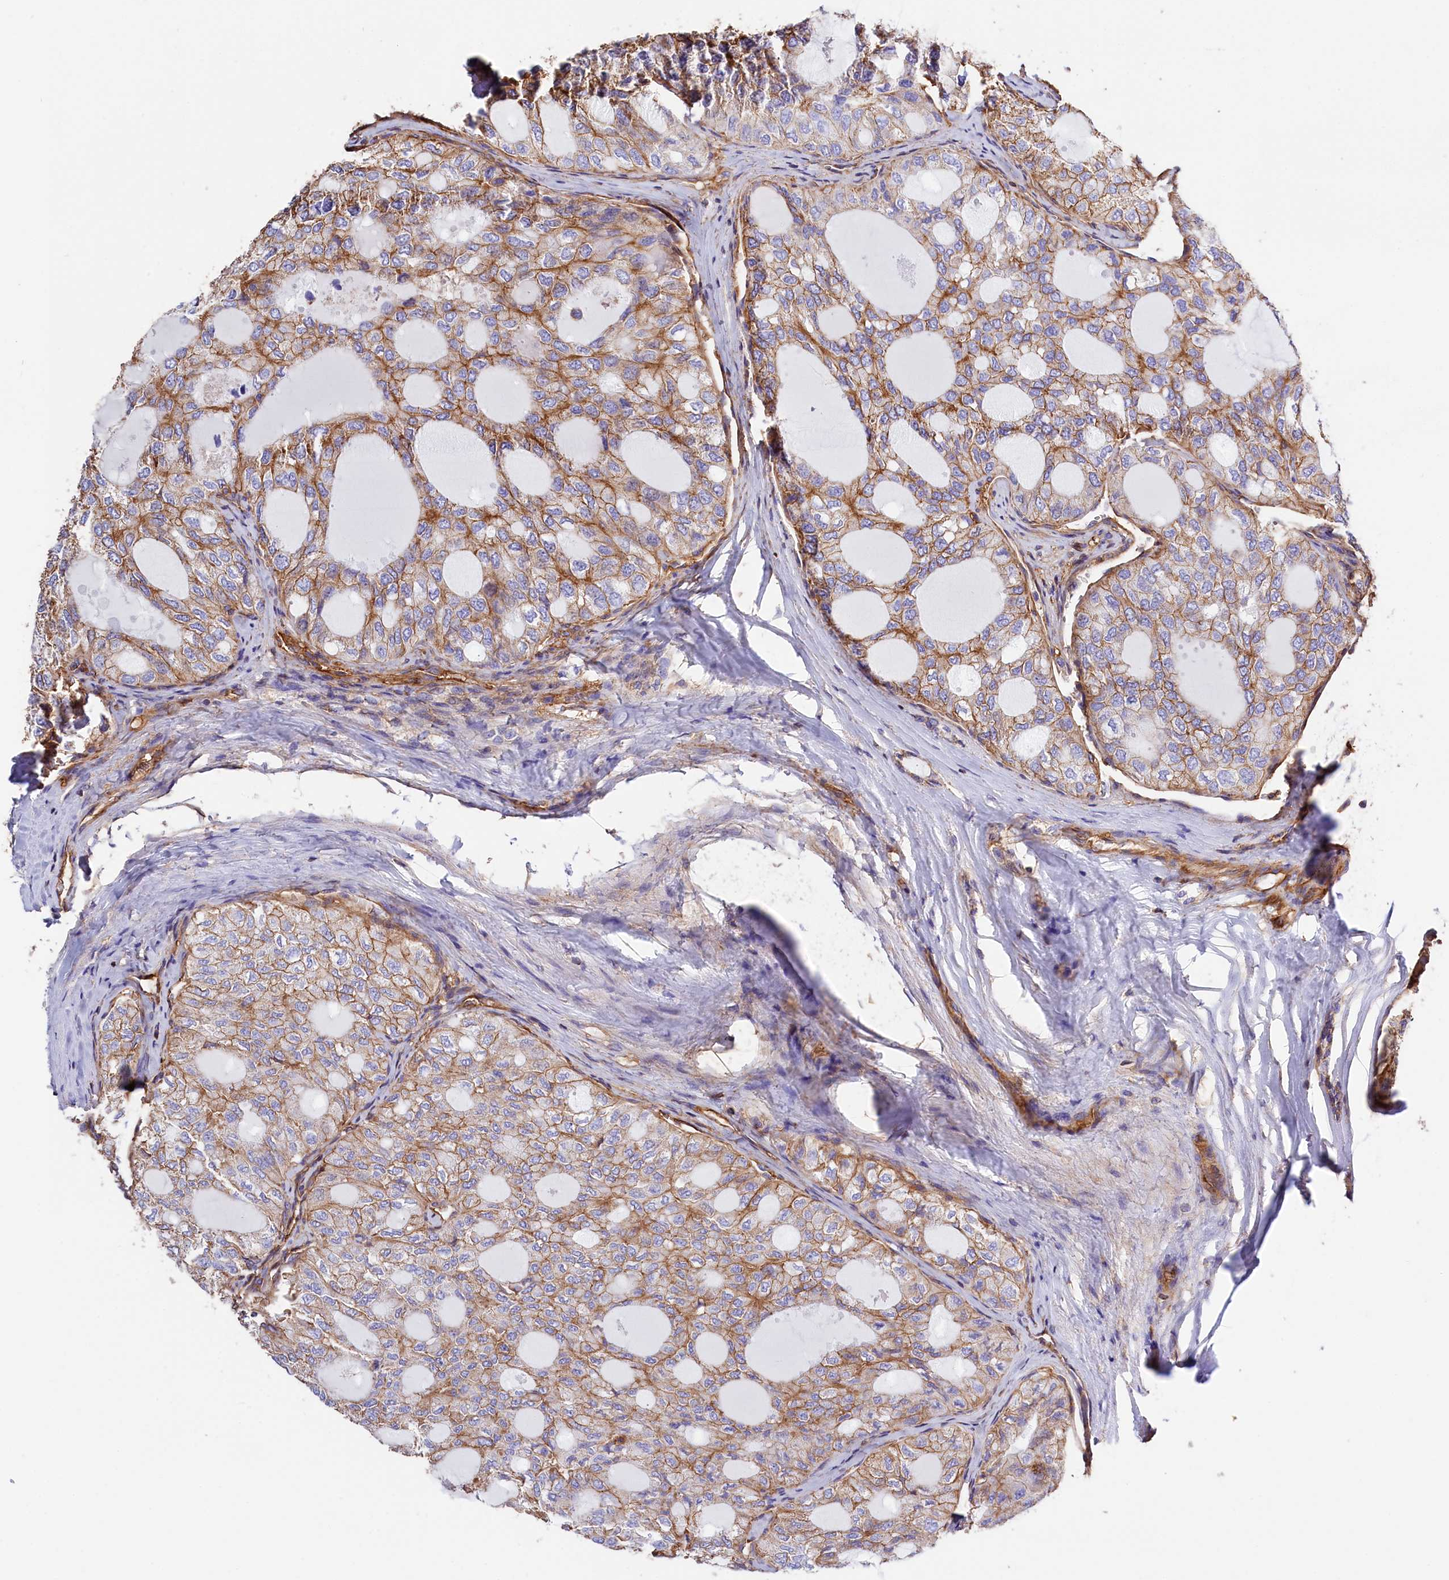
{"staining": {"intensity": "moderate", "quantity": ">75%", "location": "cytoplasmic/membranous"}, "tissue": "thyroid cancer", "cell_type": "Tumor cells", "image_type": "cancer", "snomed": [{"axis": "morphology", "description": "Follicular adenoma carcinoma, NOS"}, {"axis": "topography", "description": "Thyroid gland"}], "caption": "Thyroid cancer stained for a protein (brown) displays moderate cytoplasmic/membranous positive positivity in approximately >75% of tumor cells.", "gene": "ATP2B4", "patient": {"sex": "male", "age": 75}}